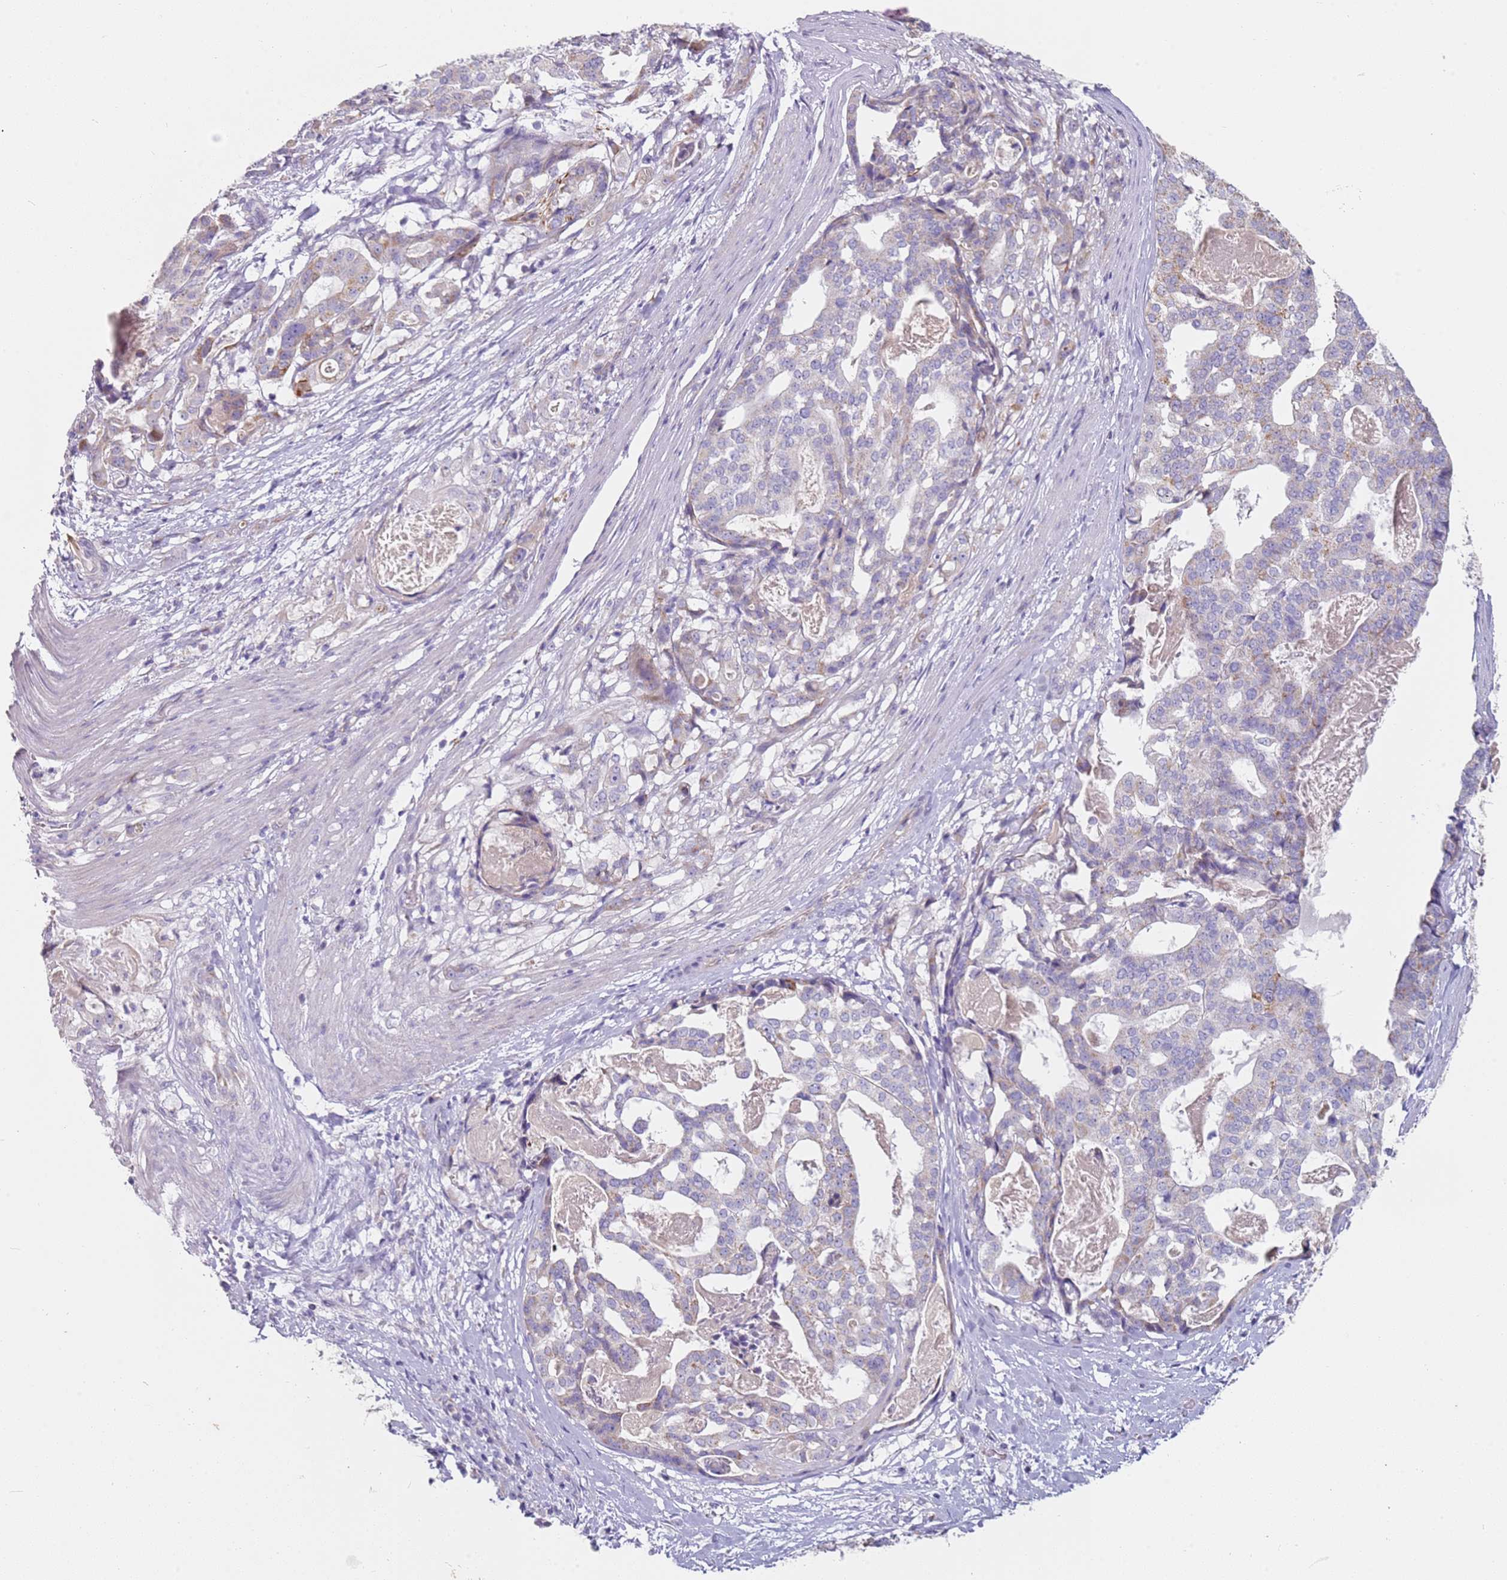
{"staining": {"intensity": "moderate", "quantity": "<25%", "location": "cytoplasmic/membranous"}, "tissue": "stomach cancer", "cell_type": "Tumor cells", "image_type": "cancer", "snomed": [{"axis": "morphology", "description": "Adenocarcinoma, NOS"}, {"axis": "topography", "description": "Stomach"}], "caption": "This image exhibits IHC staining of stomach adenocarcinoma, with low moderate cytoplasmic/membranous expression in approximately <25% of tumor cells.", "gene": "ALS2", "patient": {"sex": "male", "age": 48}}